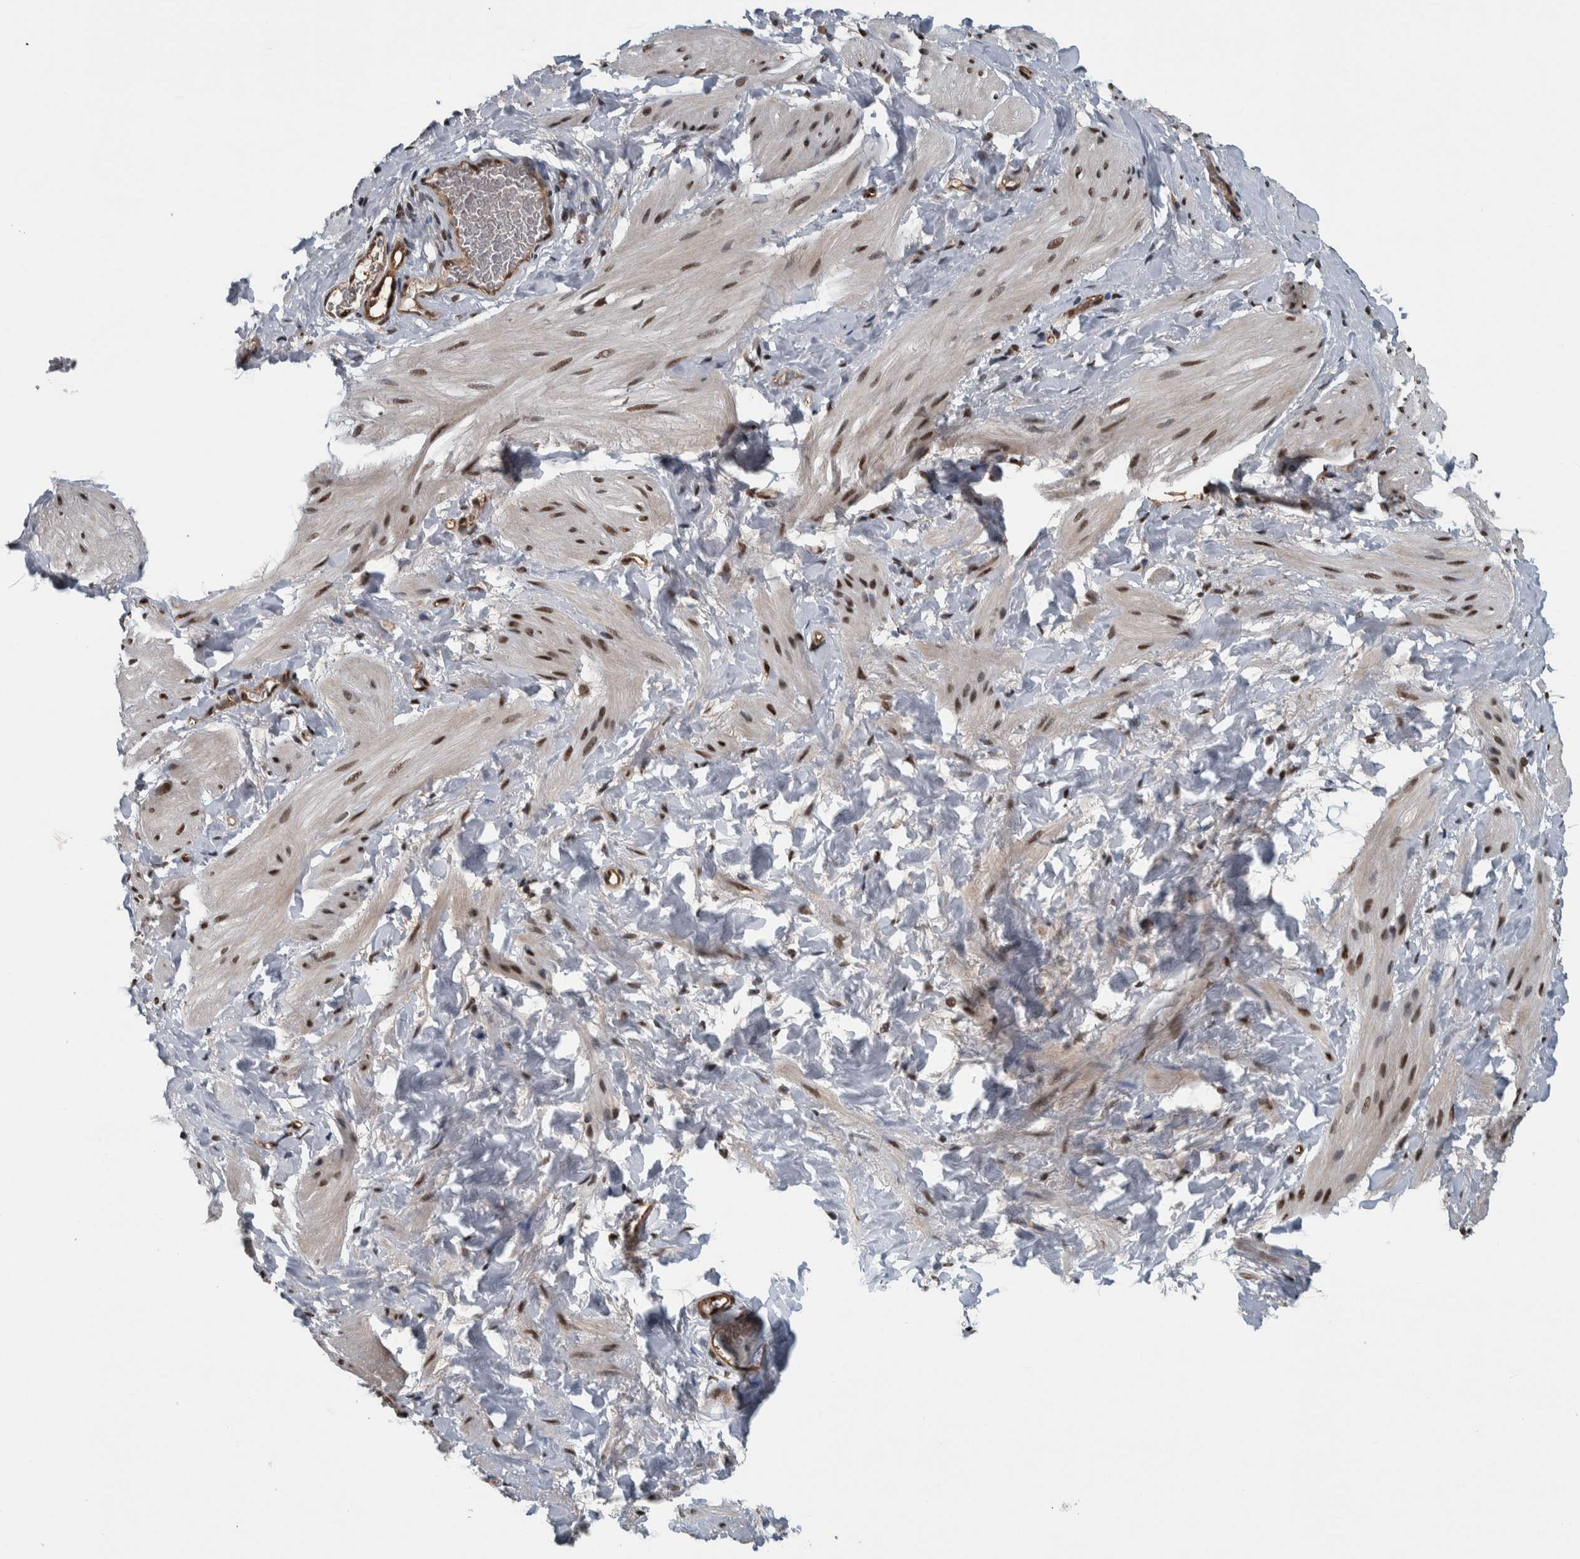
{"staining": {"intensity": "strong", "quantity": ">75%", "location": "nuclear"}, "tissue": "smooth muscle", "cell_type": "Smooth muscle cells", "image_type": "normal", "snomed": [{"axis": "morphology", "description": "Normal tissue, NOS"}, {"axis": "topography", "description": "Smooth muscle"}], "caption": "Smooth muscle cells display strong nuclear positivity in approximately >75% of cells in normal smooth muscle.", "gene": "FAM135B", "patient": {"sex": "male", "age": 16}}